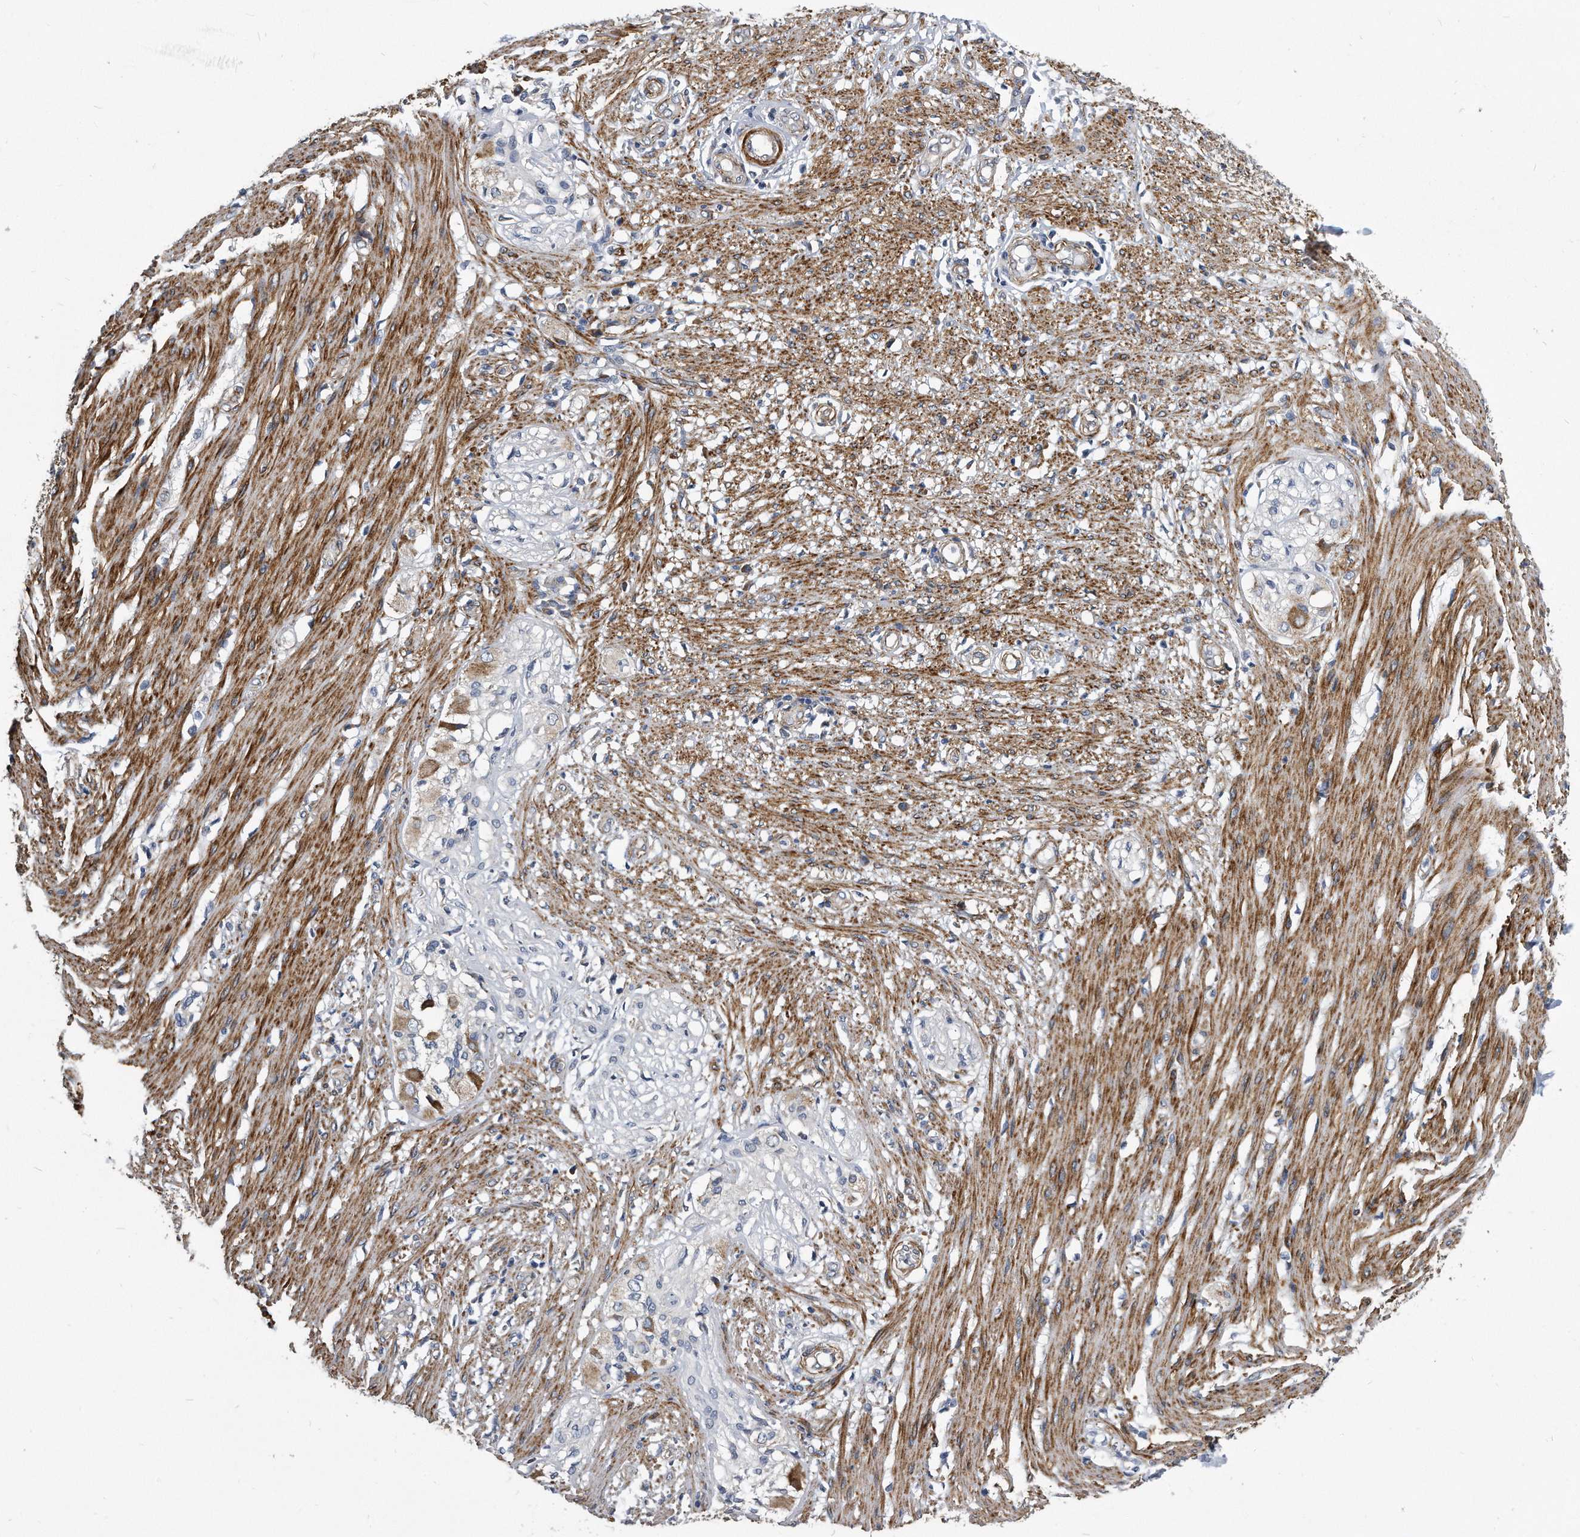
{"staining": {"intensity": "strong", "quantity": "25%-75%", "location": "cytoplasmic/membranous"}, "tissue": "smooth muscle", "cell_type": "Smooth muscle cells", "image_type": "normal", "snomed": [{"axis": "morphology", "description": "Normal tissue, NOS"}, {"axis": "morphology", "description": "Adenocarcinoma, NOS"}, {"axis": "topography", "description": "Colon"}, {"axis": "topography", "description": "Peripheral nerve tissue"}], "caption": "About 25%-75% of smooth muscle cells in benign human smooth muscle display strong cytoplasmic/membranous protein positivity as visualized by brown immunohistochemical staining.", "gene": "EIF2B4", "patient": {"sex": "male", "age": 14}}